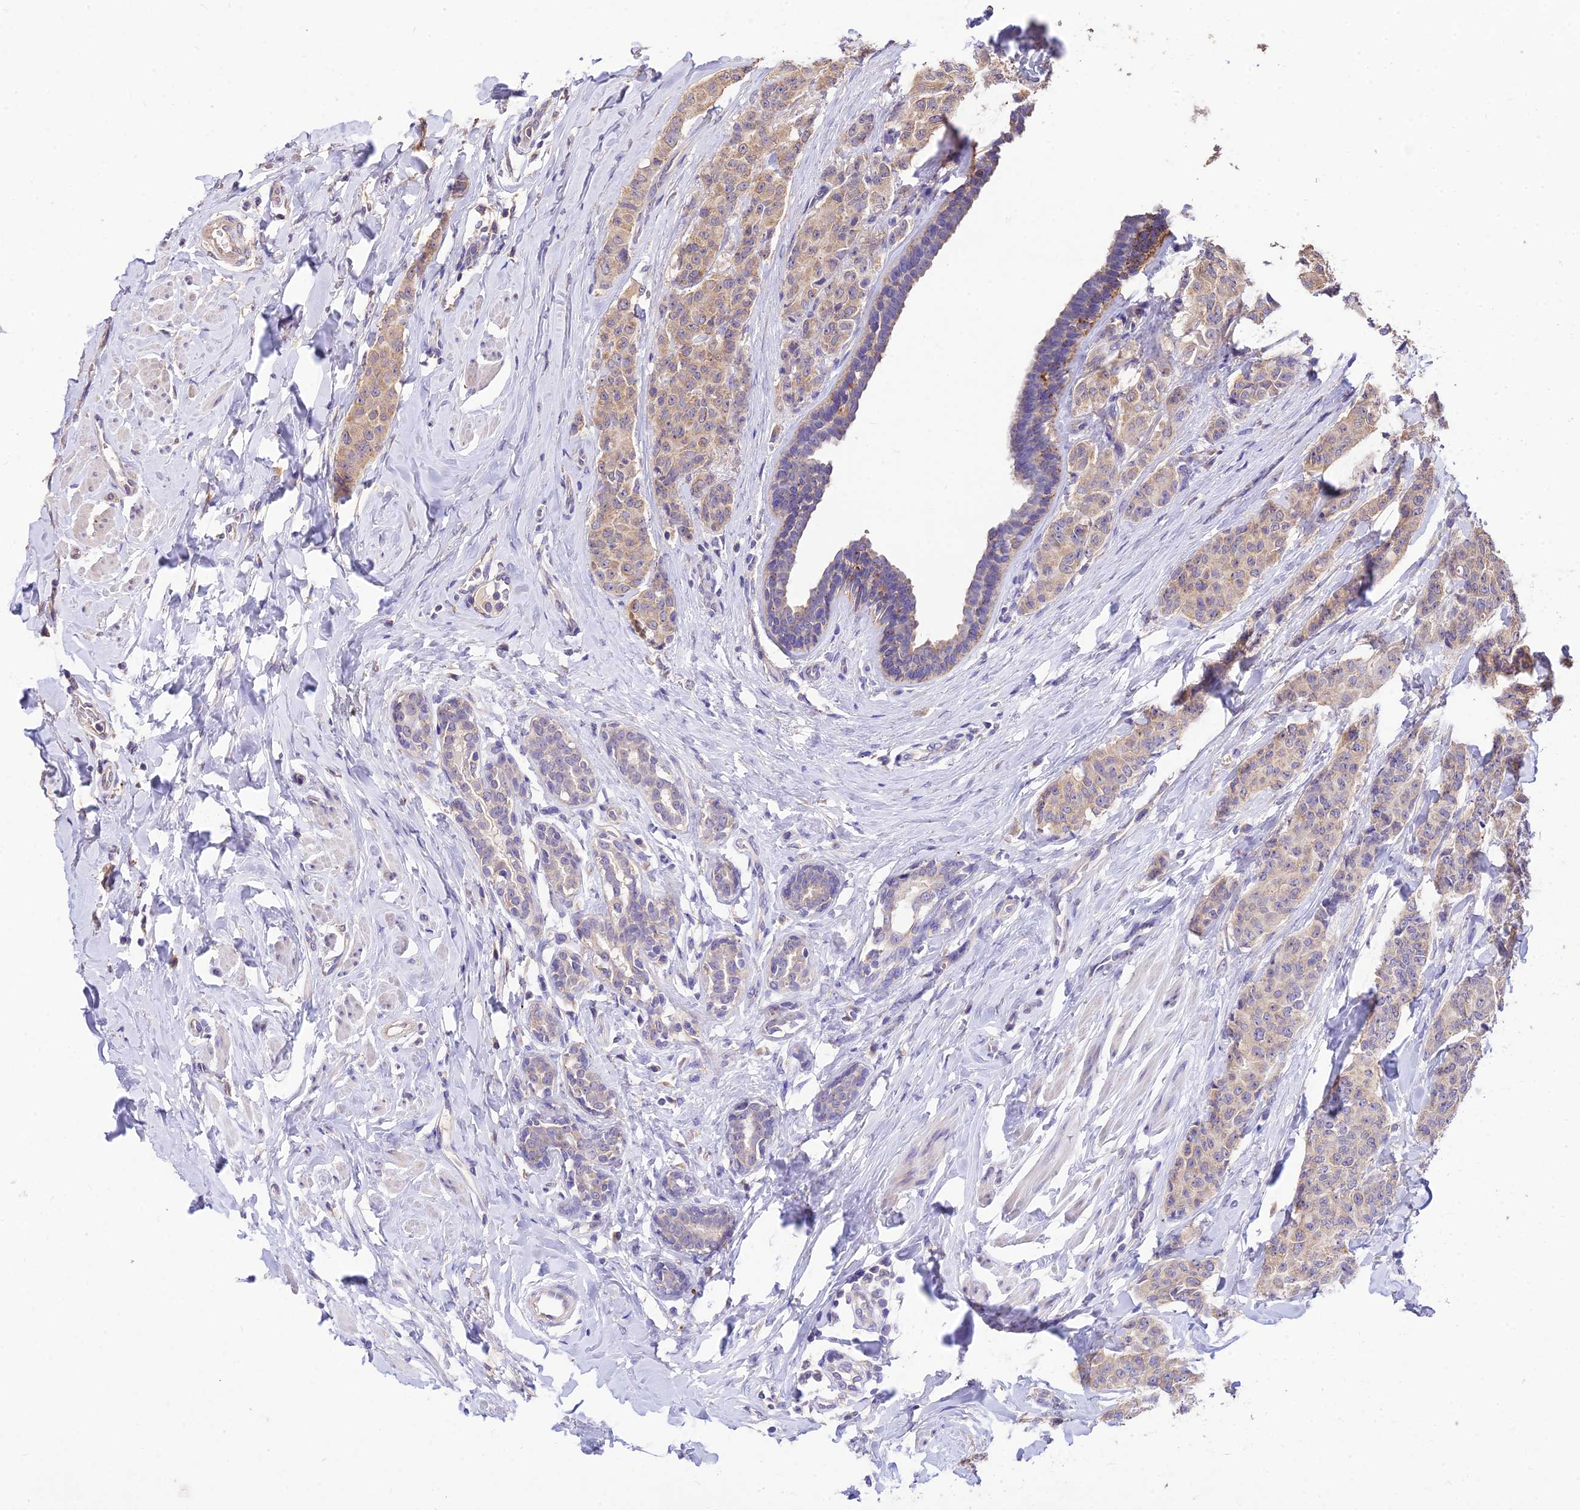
{"staining": {"intensity": "weak", "quantity": ">75%", "location": "cytoplasmic/membranous"}, "tissue": "breast cancer", "cell_type": "Tumor cells", "image_type": "cancer", "snomed": [{"axis": "morphology", "description": "Duct carcinoma"}, {"axis": "topography", "description": "Breast"}], "caption": "Protein analysis of invasive ductal carcinoma (breast) tissue demonstrates weak cytoplasmic/membranous positivity in about >75% of tumor cells.", "gene": "SDHD", "patient": {"sex": "female", "age": 40}}